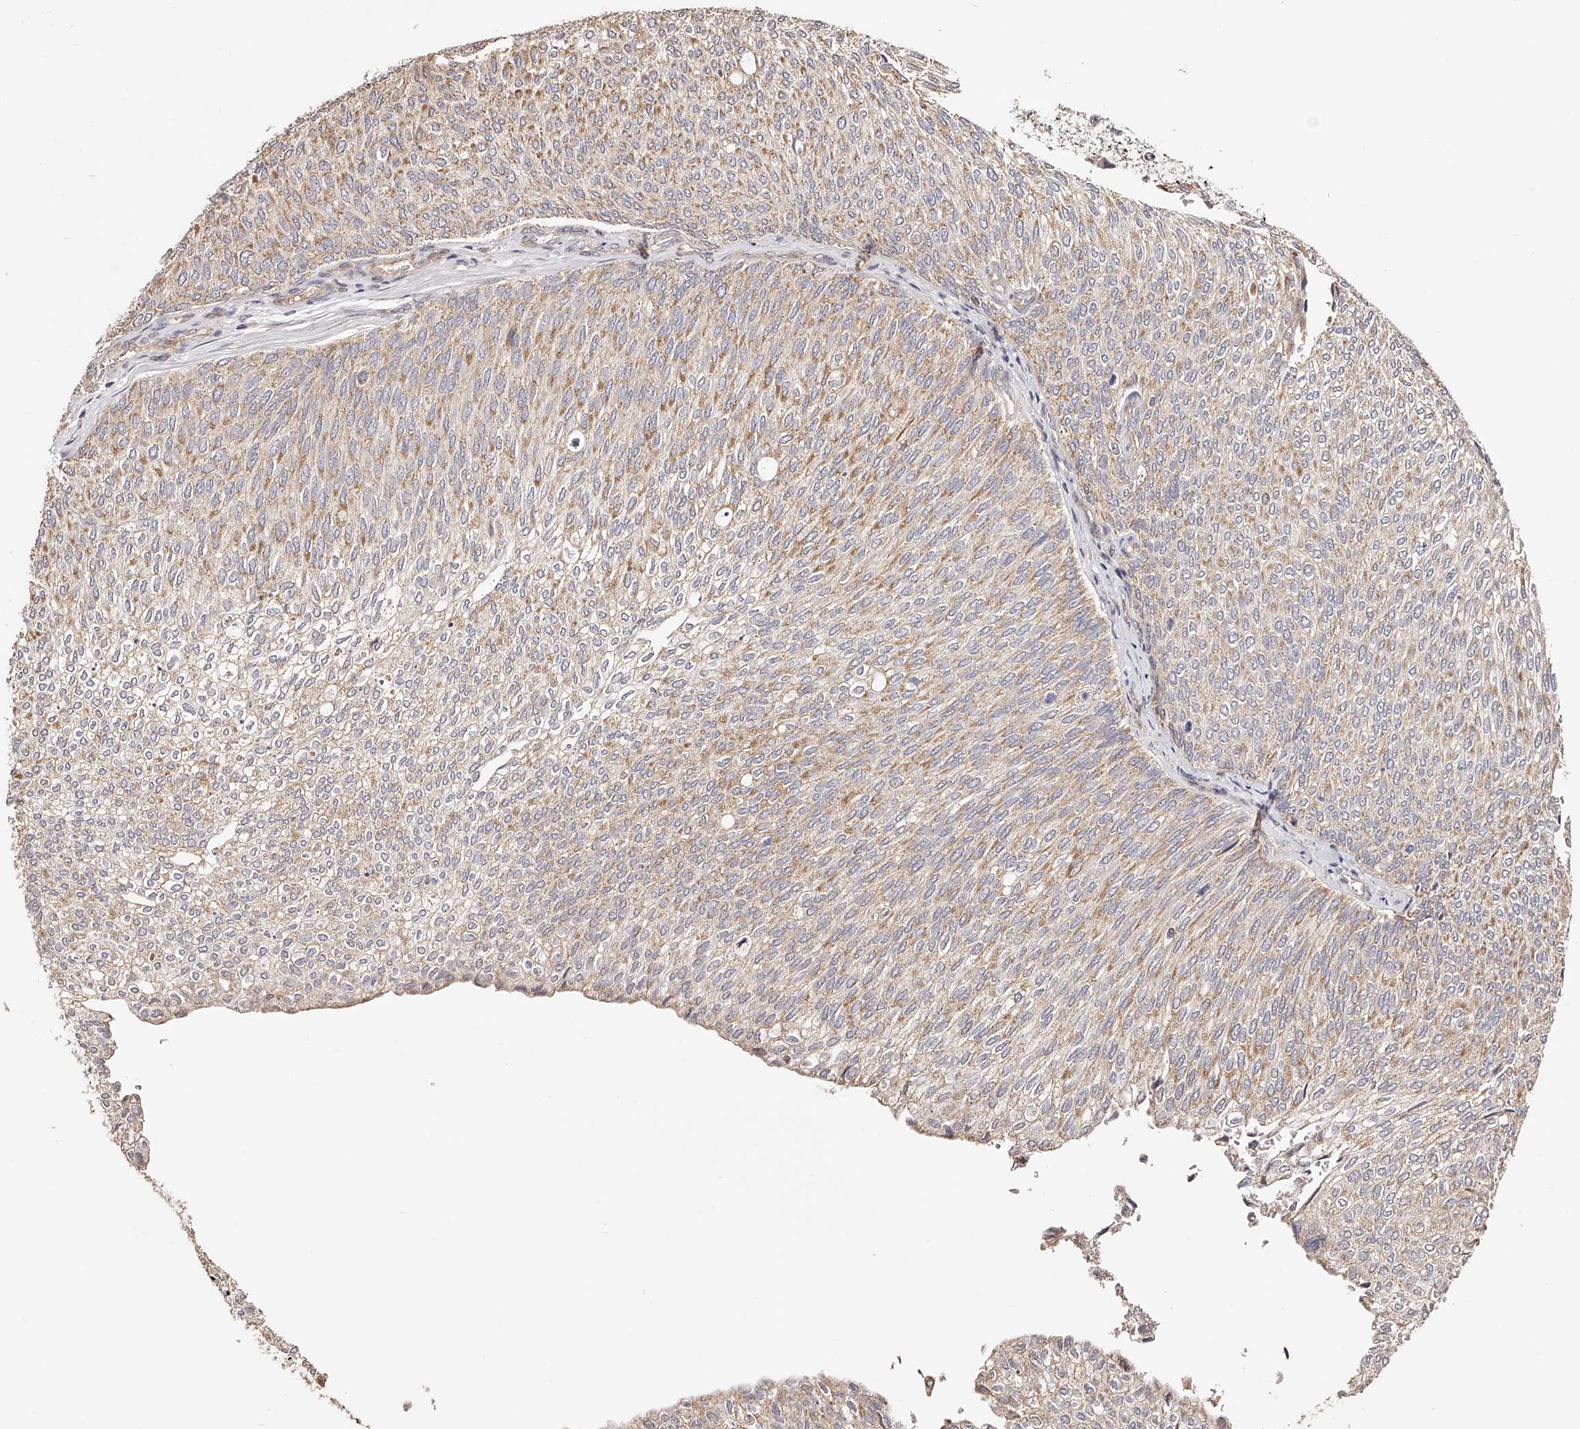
{"staining": {"intensity": "moderate", "quantity": "25%-75%", "location": "cytoplasmic/membranous"}, "tissue": "urothelial cancer", "cell_type": "Tumor cells", "image_type": "cancer", "snomed": [{"axis": "morphology", "description": "Urothelial carcinoma, Low grade"}, {"axis": "topography", "description": "Urinary bladder"}], "caption": "A micrograph of low-grade urothelial carcinoma stained for a protein displays moderate cytoplasmic/membranous brown staining in tumor cells.", "gene": "USP21", "patient": {"sex": "female", "age": 79}}